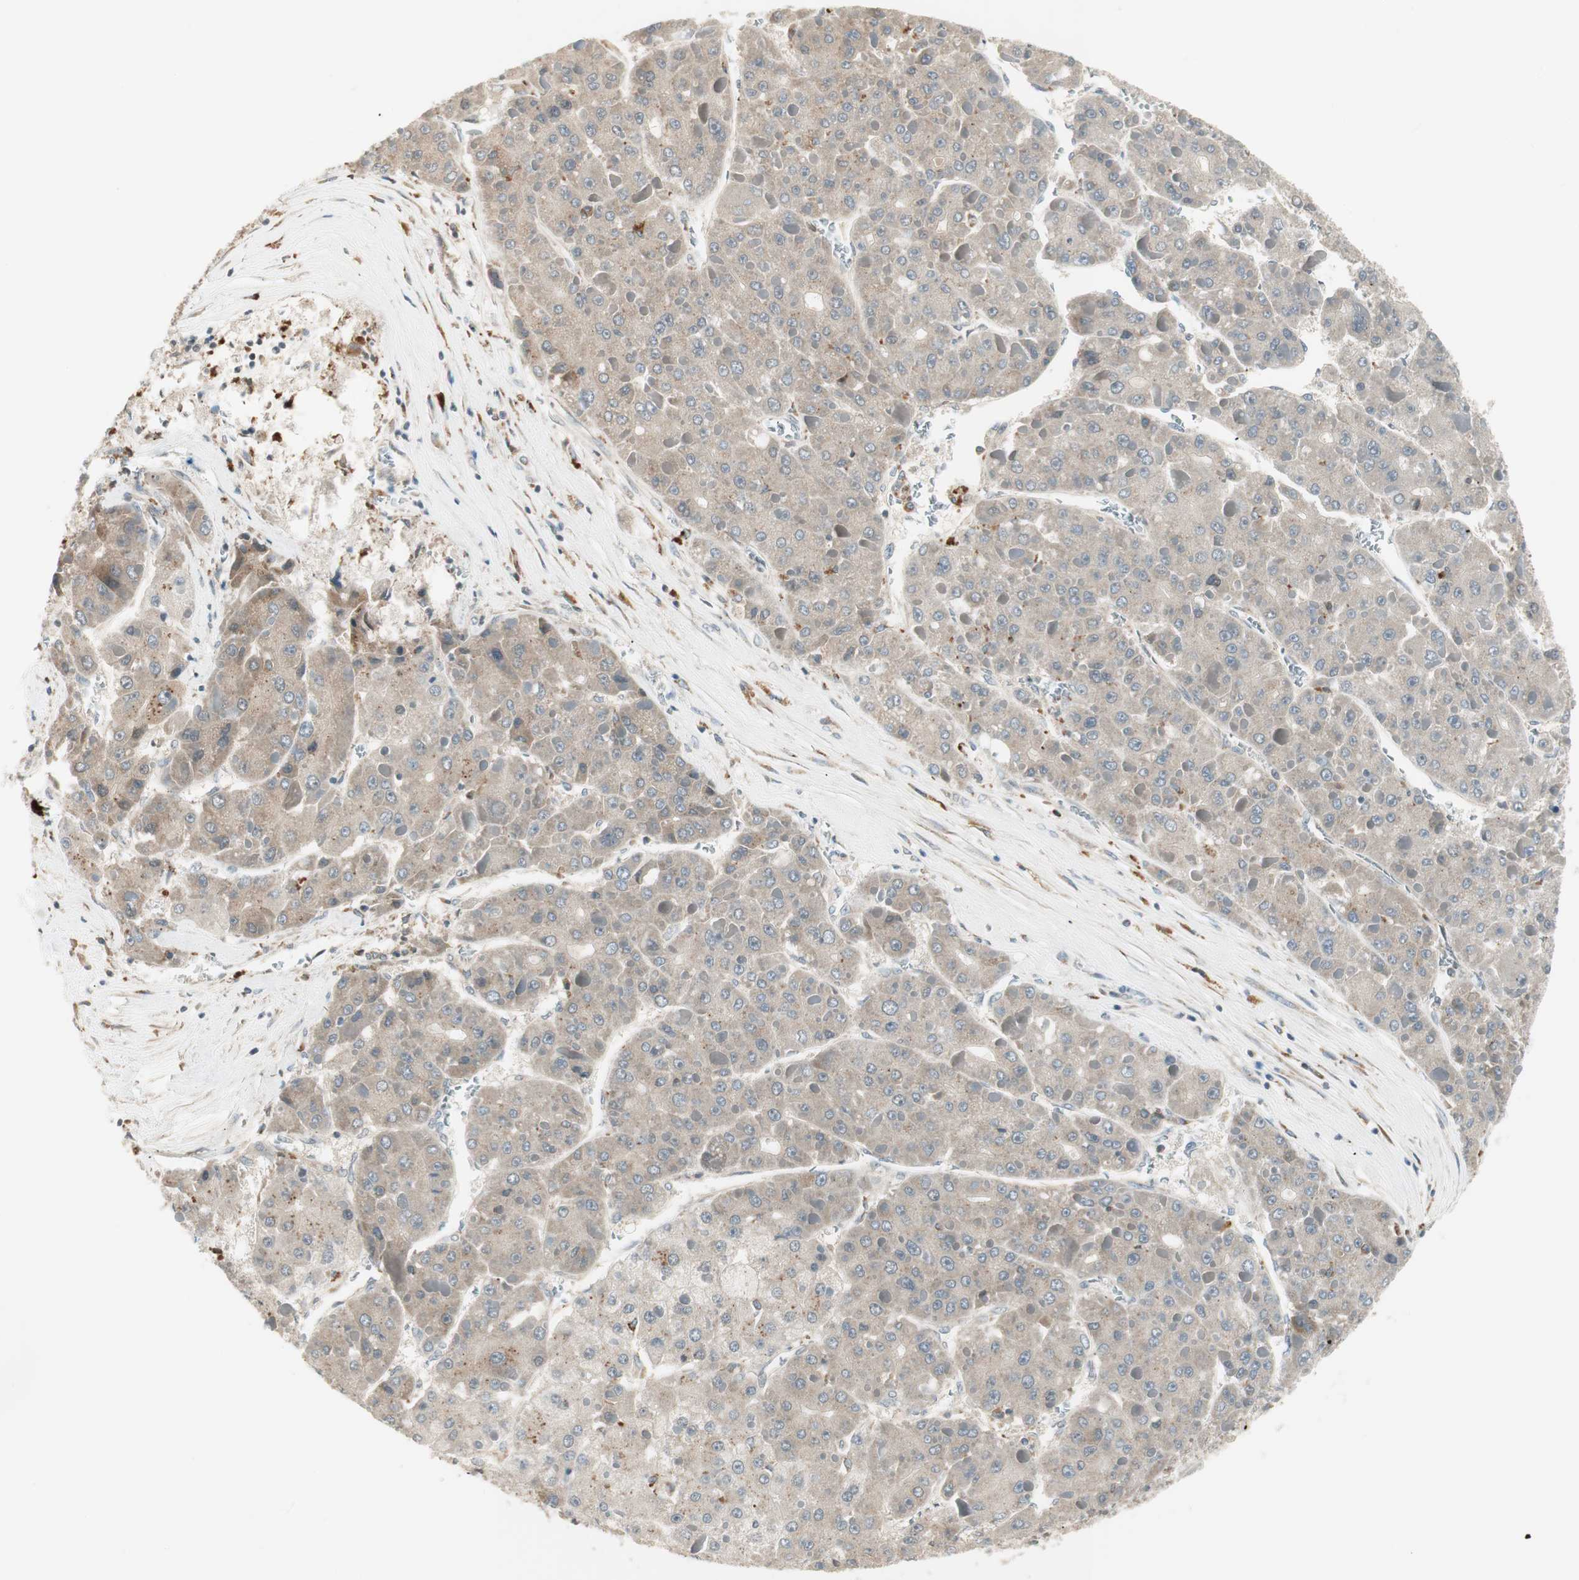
{"staining": {"intensity": "negative", "quantity": "none", "location": "none"}, "tissue": "liver cancer", "cell_type": "Tumor cells", "image_type": "cancer", "snomed": [{"axis": "morphology", "description": "Carcinoma, Hepatocellular, NOS"}, {"axis": "topography", "description": "Liver"}], "caption": "There is no significant positivity in tumor cells of liver hepatocellular carcinoma.", "gene": "SFRP1", "patient": {"sex": "female", "age": 73}}